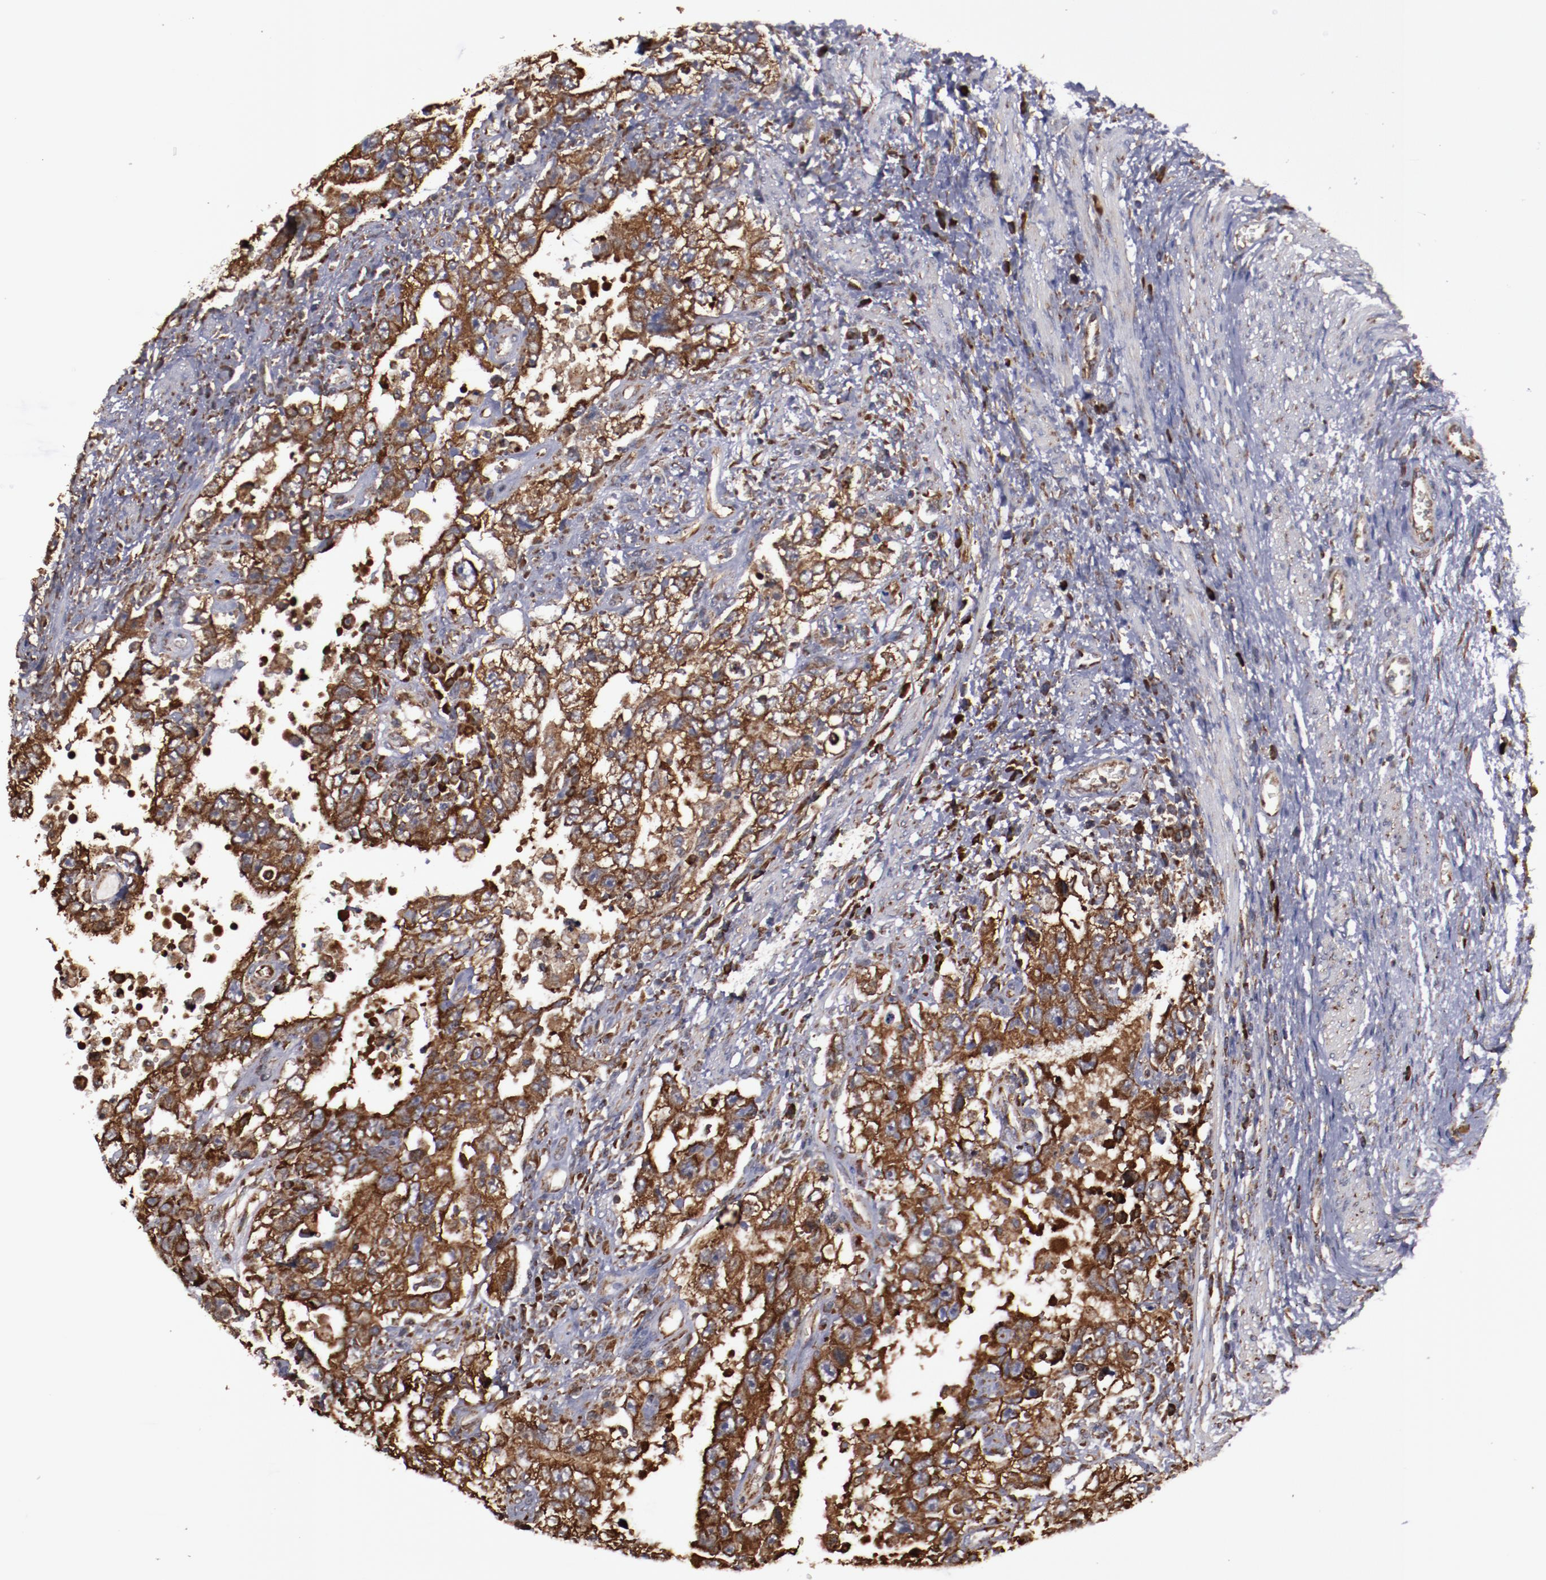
{"staining": {"intensity": "strong", "quantity": ">75%", "location": "cytoplasmic/membranous"}, "tissue": "testis cancer", "cell_type": "Tumor cells", "image_type": "cancer", "snomed": [{"axis": "morphology", "description": "Carcinoma, Embryonal, NOS"}, {"axis": "topography", "description": "Testis"}], "caption": "Immunohistochemical staining of human testis cancer (embryonal carcinoma) demonstrates high levels of strong cytoplasmic/membranous protein staining in about >75% of tumor cells. (Brightfield microscopy of DAB IHC at high magnification).", "gene": "RPS4Y1", "patient": {"sex": "male", "age": 26}}